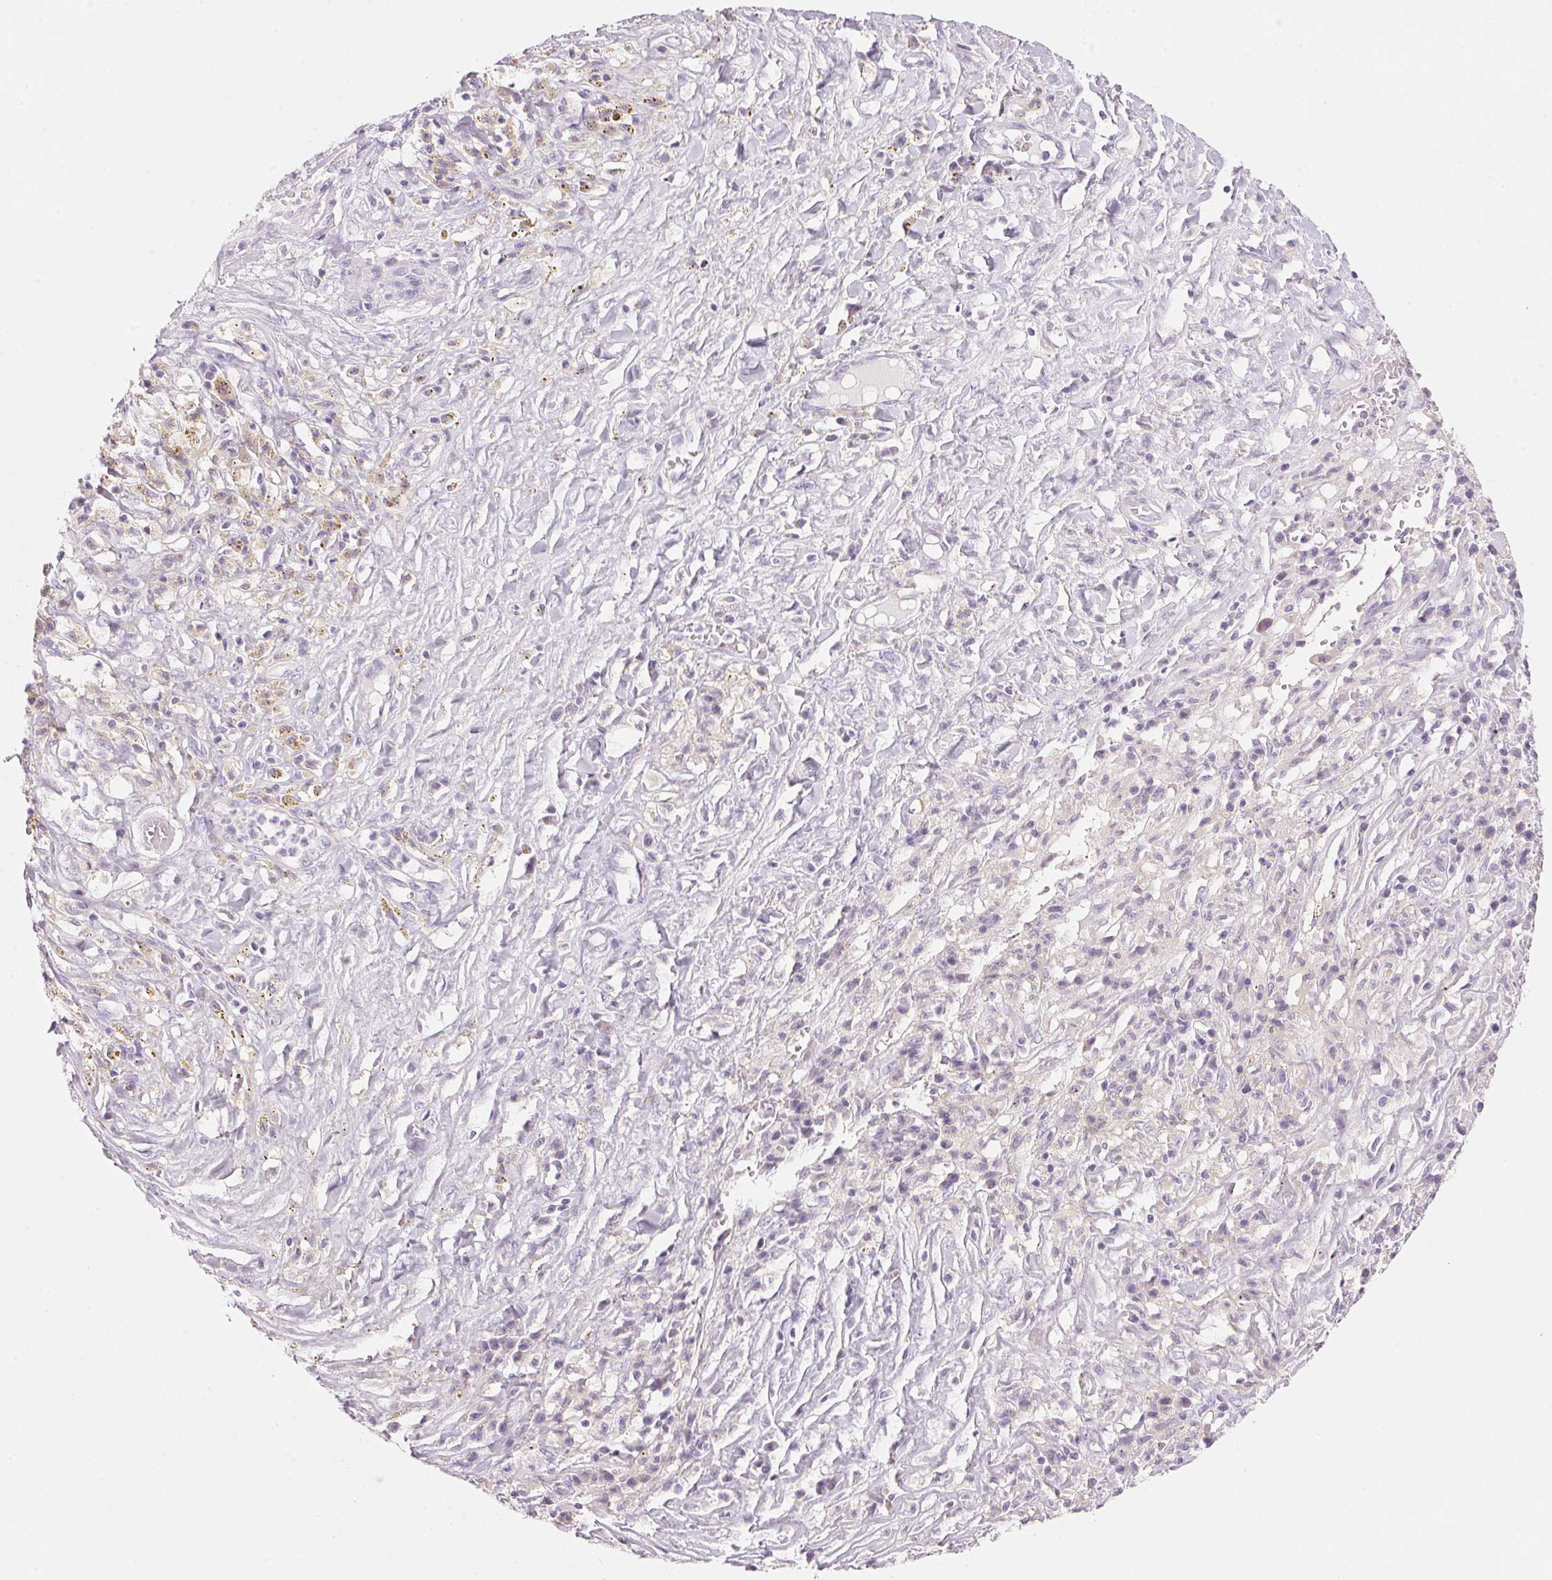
{"staining": {"intensity": "negative", "quantity": "none", "location": "none"}, "tissue": "melanoma", "cell_type": "Tumor cells", "image_type": "cancer", "snomed": [{"axis": "morphology", "description": "Malignant melanoma, NOS"}, {"axis": "topography", "description": "Skin"}], "caption": "Histopathology image shows no significant protein staining in tumor cells of malignant melanoma.", "gene": "CYP11B1", "patient": {"sex": "female", "age": 91}}